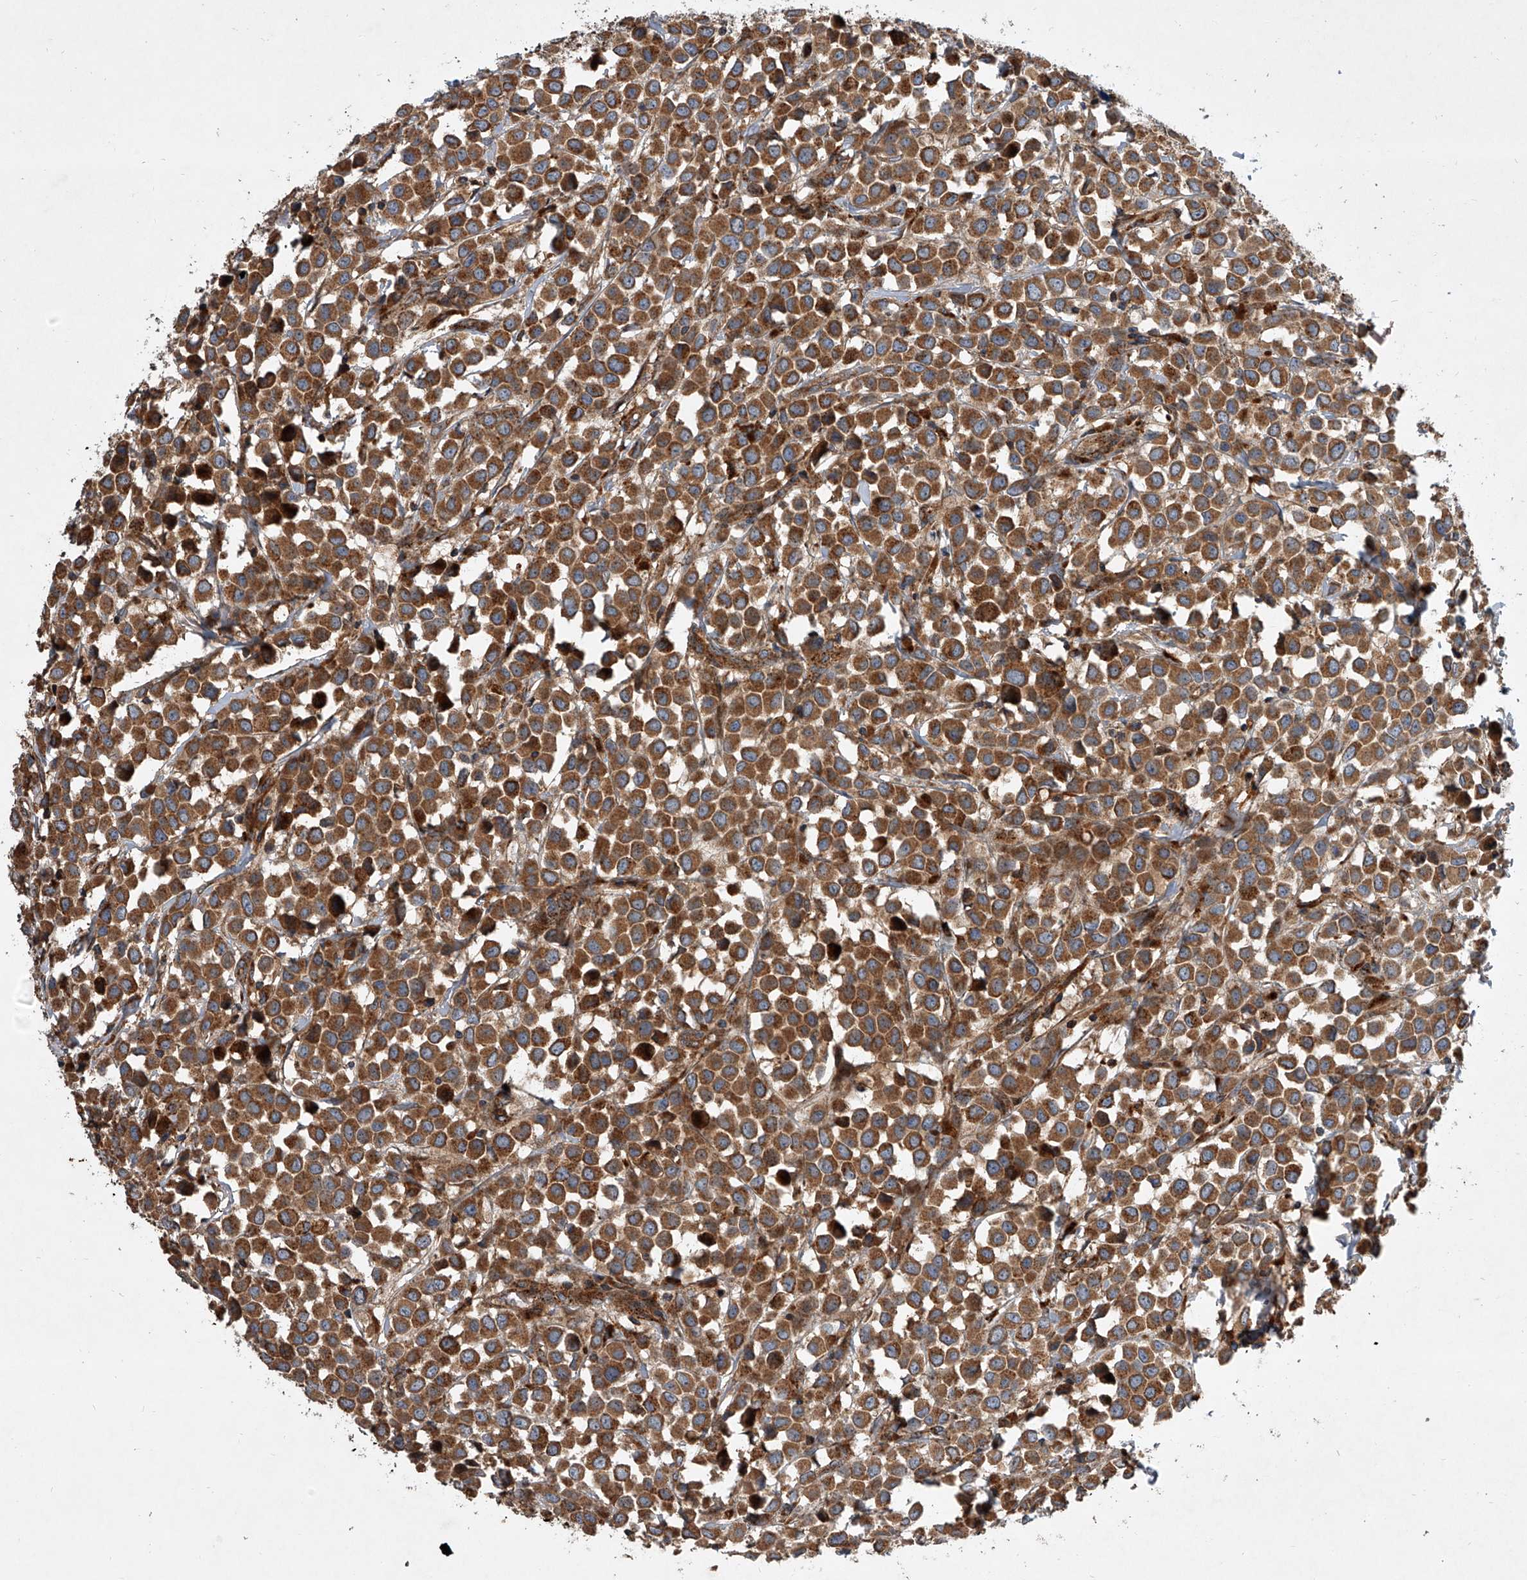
{"staining": {"intensity": "moderate", "quantity": ">75%", "location": "cytoplasmic/membranous"}, "tissue": "breast cancer", "cell_type": "Tumor cells", "image_type": "cancer", "snomed": [{"axis": "morphology", "description": "Duct carcinoma"}, {"axis": "topography", "description": "Breast"}], "caption": "Tumor cells display moderate cytoplasmic/membranous expression in approximately >75% of cells in breast infiltrating ductal carcinoma.", "gene": "USP47", "patient": {"sex": "female", "age": 61}}